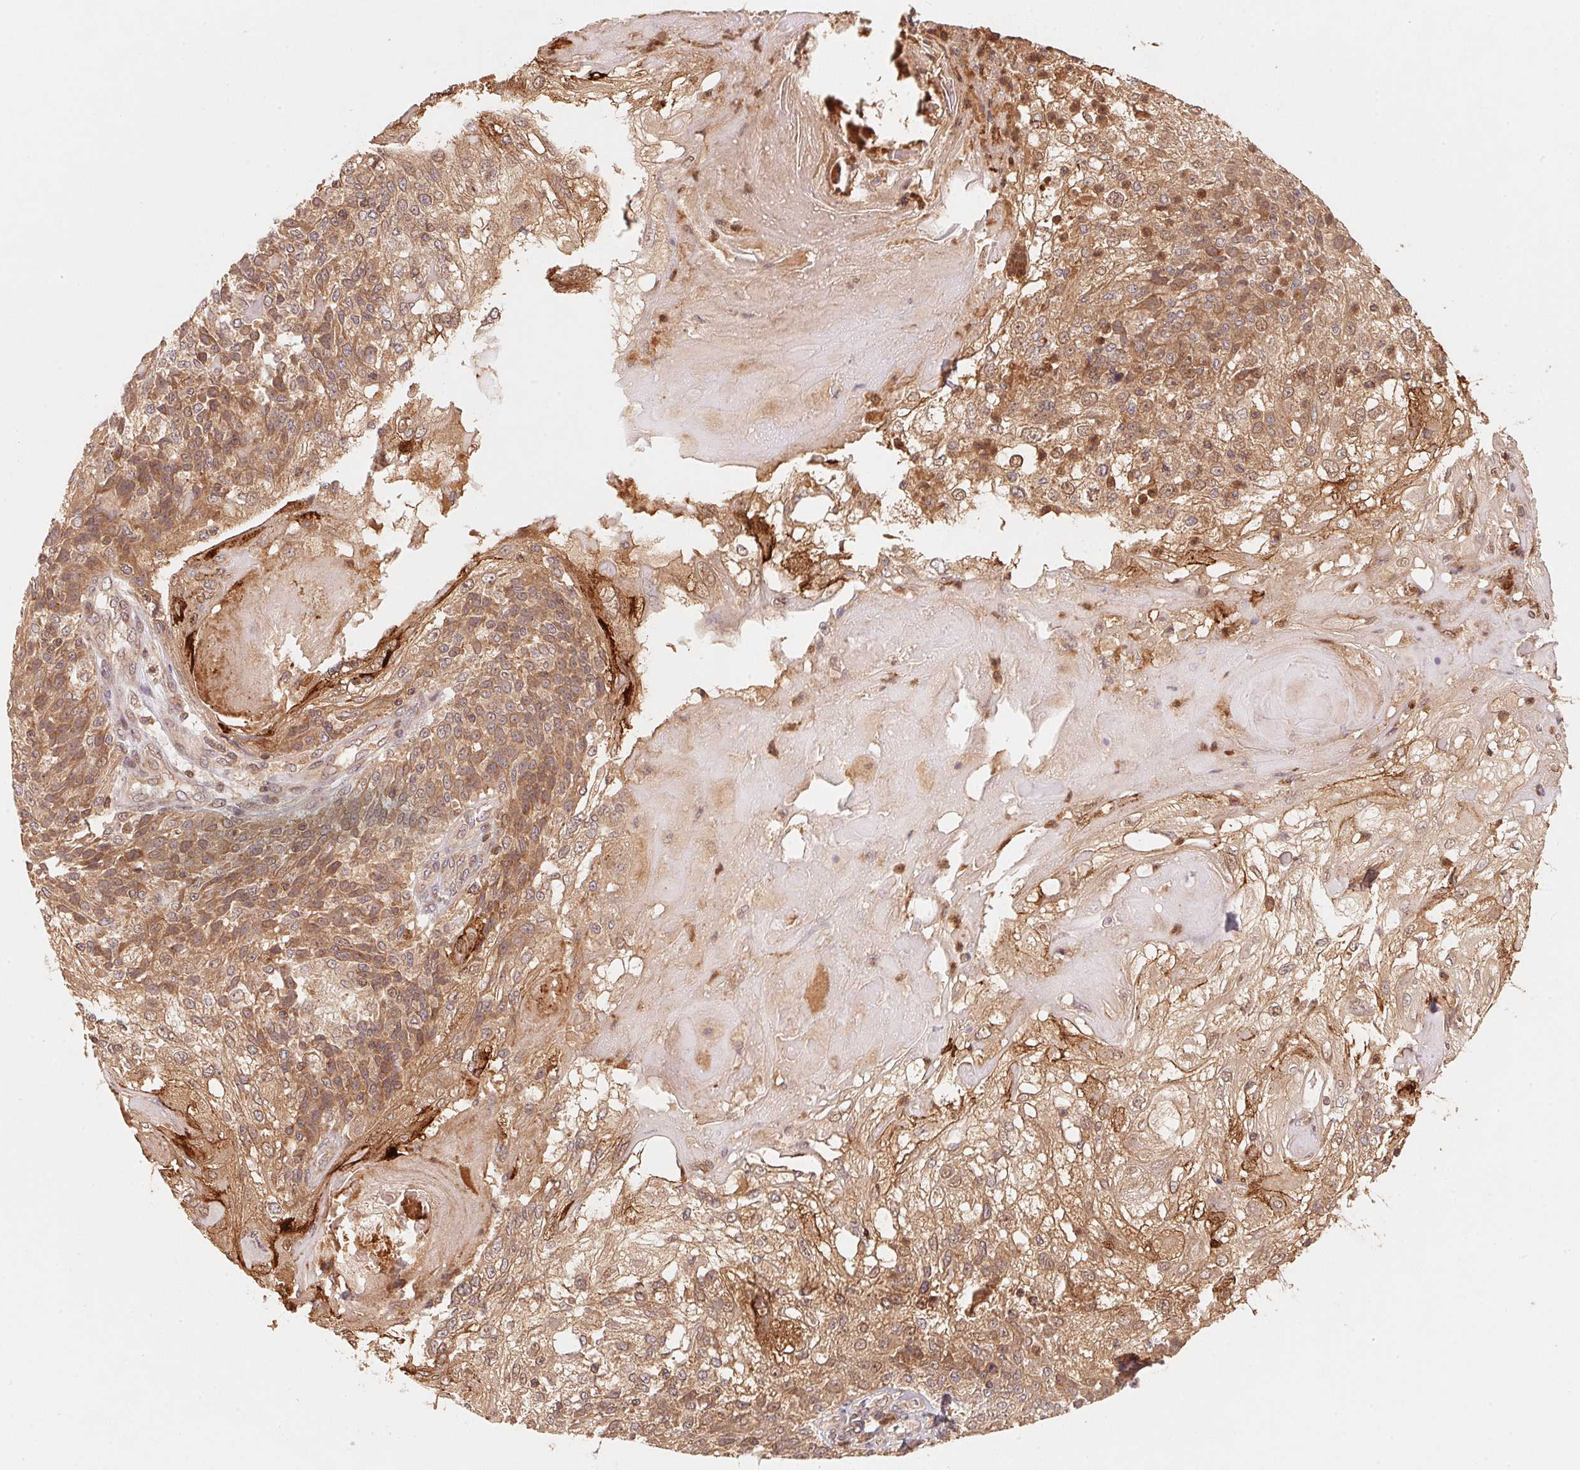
{"staining": {"intensity": "moderate", "quantity": ">75%", "location": "cytoplasmic/membranous,nuclear"}, "tissue": "skin cancer", "cell_type": "Tumor cells", "image_type": "cancer", "snomed": [{"axis": "morphology", "description": "Normal tissue, NOS"}, {"axis": "morphology", "description": "Squamous cell carcinoma, NOS"}, {"axis": "topography", "description": "Skin"}], "caption": "Brown immunohistochemical staining in human skin cancer (squamous cell carcinoma) demonstrates moderate cytoplasmic/membranous and nuclear expression in approximately >75% of tumor cells.", "gene": "CCDC102B", "patient": {"sex": "female", "age": 83}}